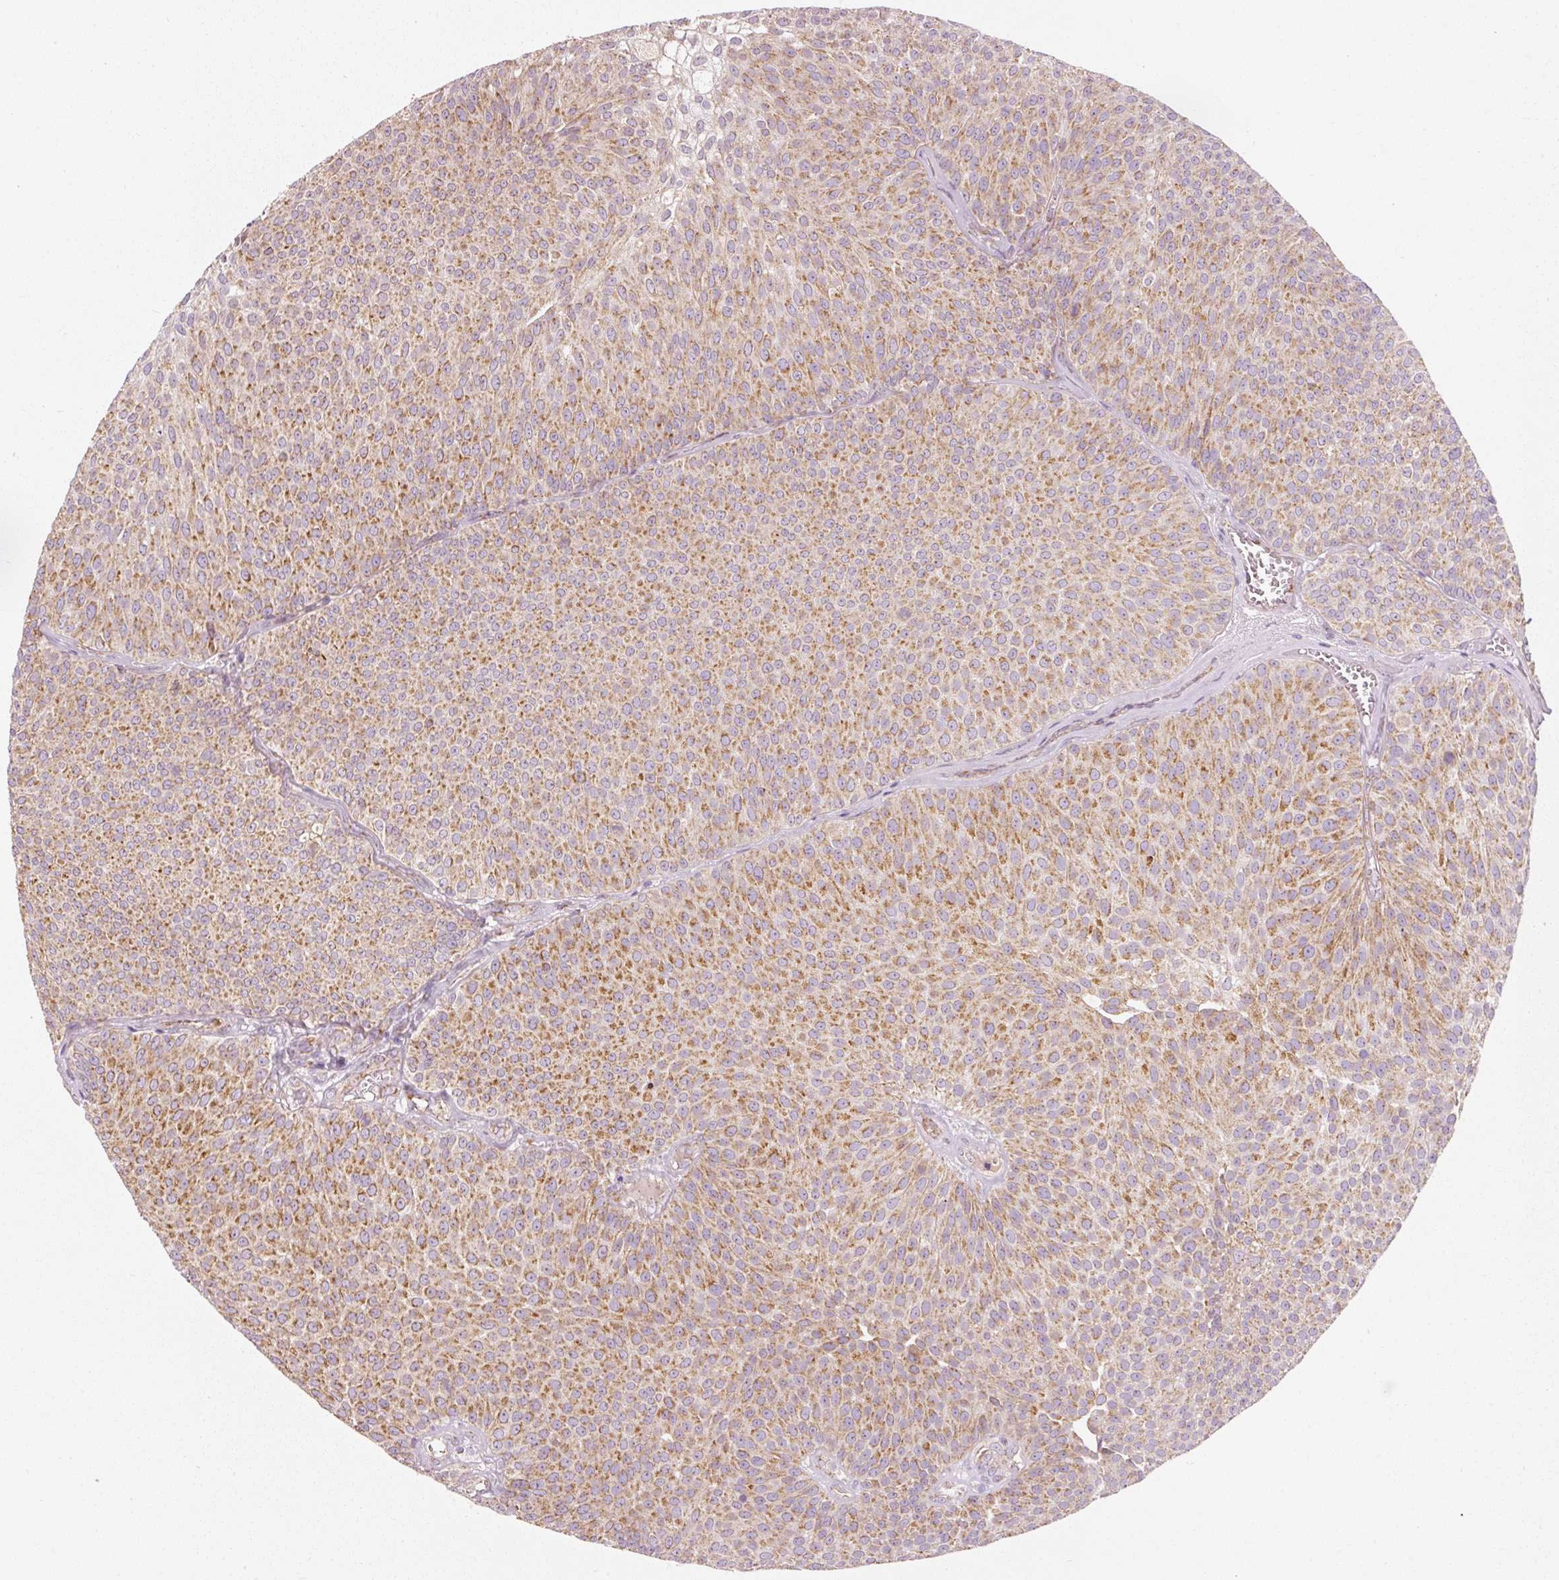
{"staining": {"intensity": "moderate", "quantity": ">75%", "location": "cytoplasmic/membranous"}, "tissue": "urothelial cancer", "cell_type": "Tumor cells", "image_type": "cancer", "snomed": [{"axis": "morphology", "description": "Urothelial carcinoma, Low grade"}, {"axis": "topography", "description": "Urinary bladder"}], "caption": "An immunohistochemistry micrograph of neoplastic tissue is shown. Protein staining in brown highlights moderate cytoplasmic/membranous positivity in urothelial carcinoma (low-grade) within tumor cells. Nuclei are stained in blue.", "gene": "NDUFB4", "patient": {"sex": "female", "age": 79}}